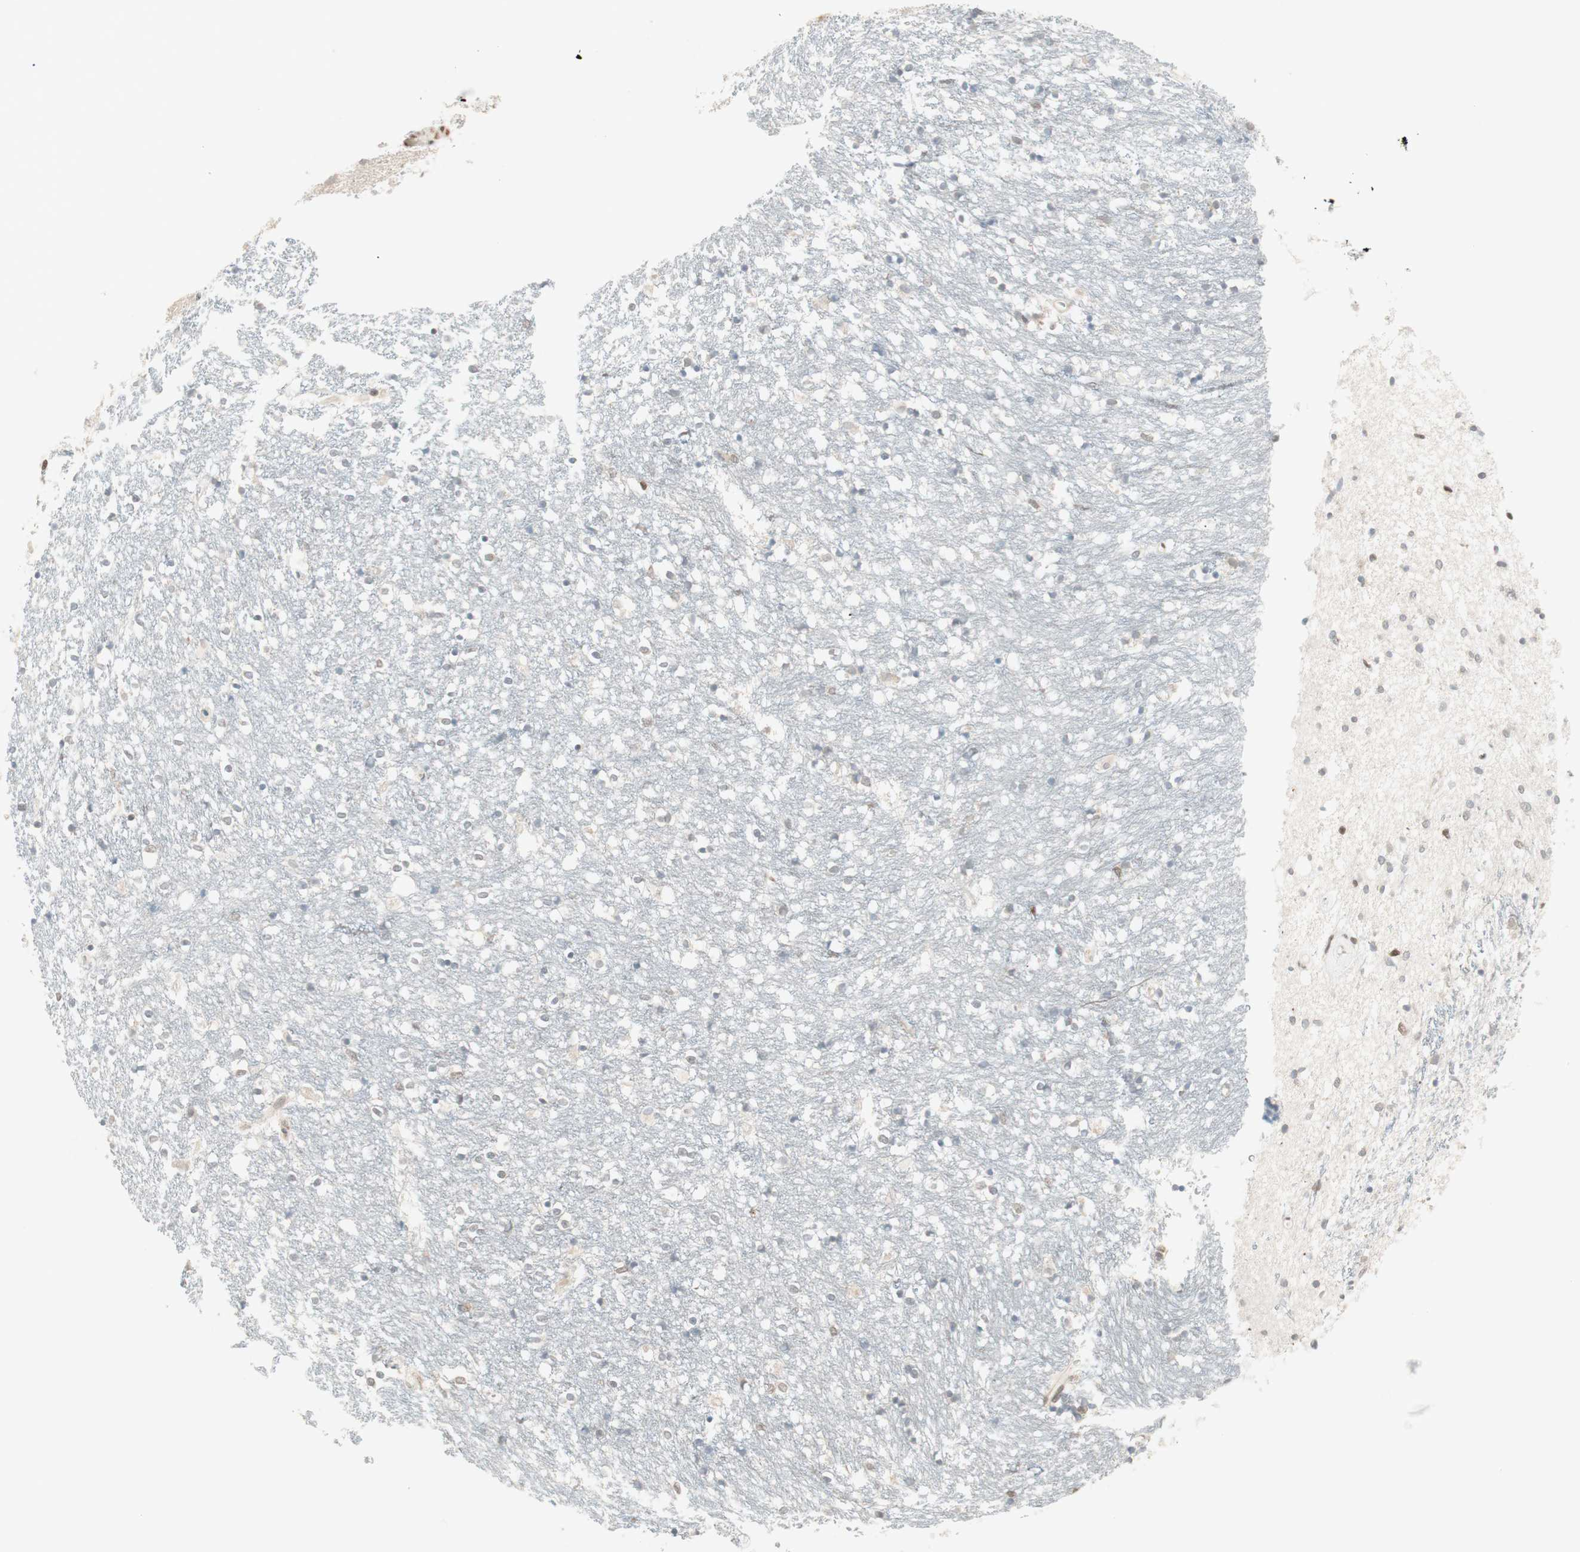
{"staining": {"intensity": "weak", "quantity": "<25%", "location": "cytoplasmic/membranous"}, "tissue": "caudate", "cell_type": "Glial cells", "image_type": "normal", "snomed": [{"axis": "morphology", "description": "Normal tissue, NOS"}, {"axis": "topography", "description": "Lateral ventricle wall"}], "caption": "This histopathology image is of normal caudate stained with immunohistochemistry to label a protein in brown with the nuclei are counter-stained blue. There is no expression in glial cells.", "gene": "UBE2I", "patient": {"sex": "female", "age": 54}}